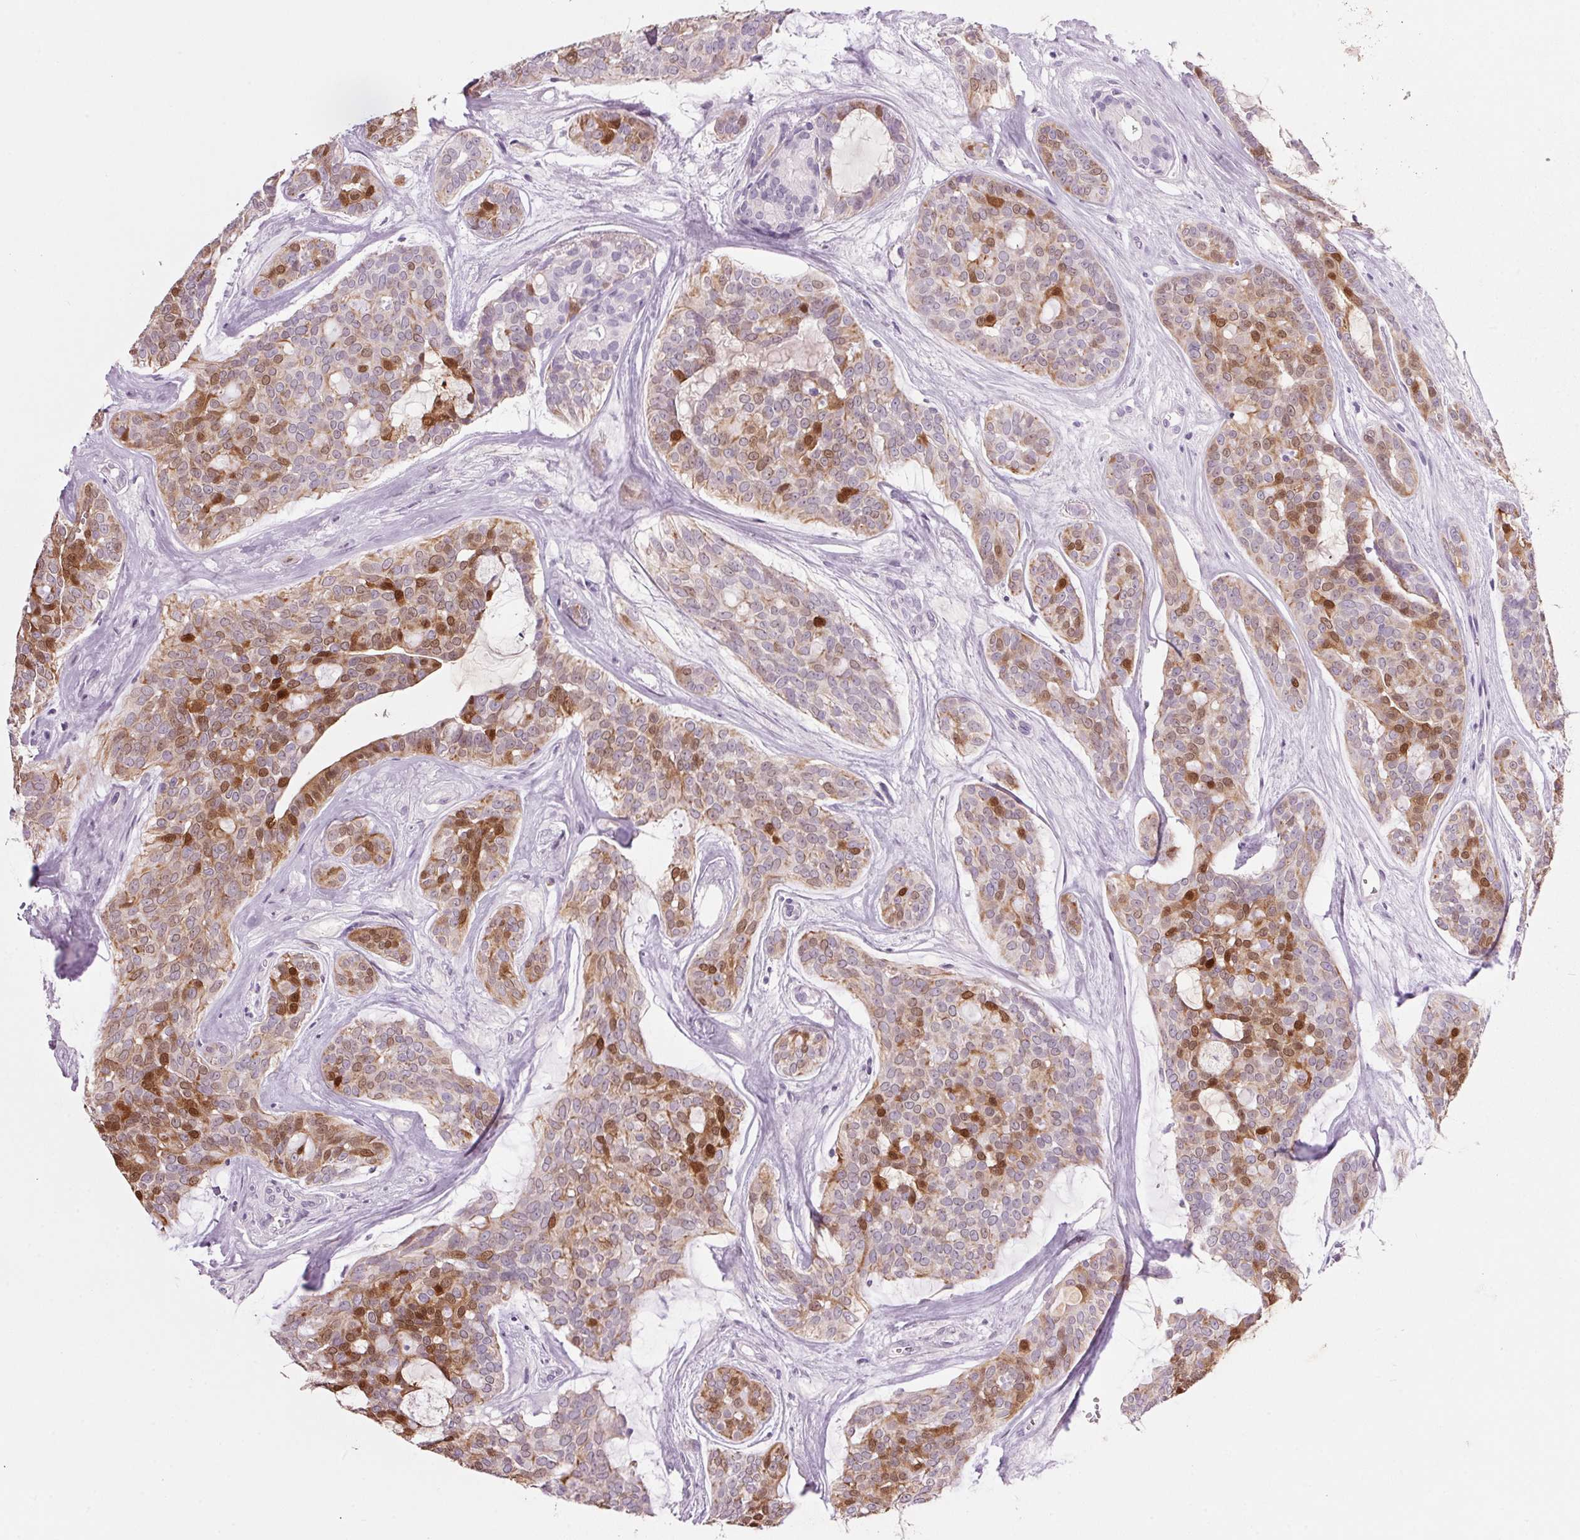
{"staining": {"intensity": "moderate", "quantity": "25%-75%", "location": "cytoplasmic/membranous,nuclear"}, "tissue": "head and neck cancer", "cell_type": "Tumor cells", "image_type": "cancer", "snomed": [{"axis": "morphology", "description": "Adenocarcinoma, NOS"}, {"axis": "topography", "description": "Head-Neck"}], "caption": "Human adenocarcinoma (head and neck) stained with a protein marker displays moderate staining in tumor cells.", "gene": "PPP1R1A", "patient": {"sex": "male", "age": 66}}